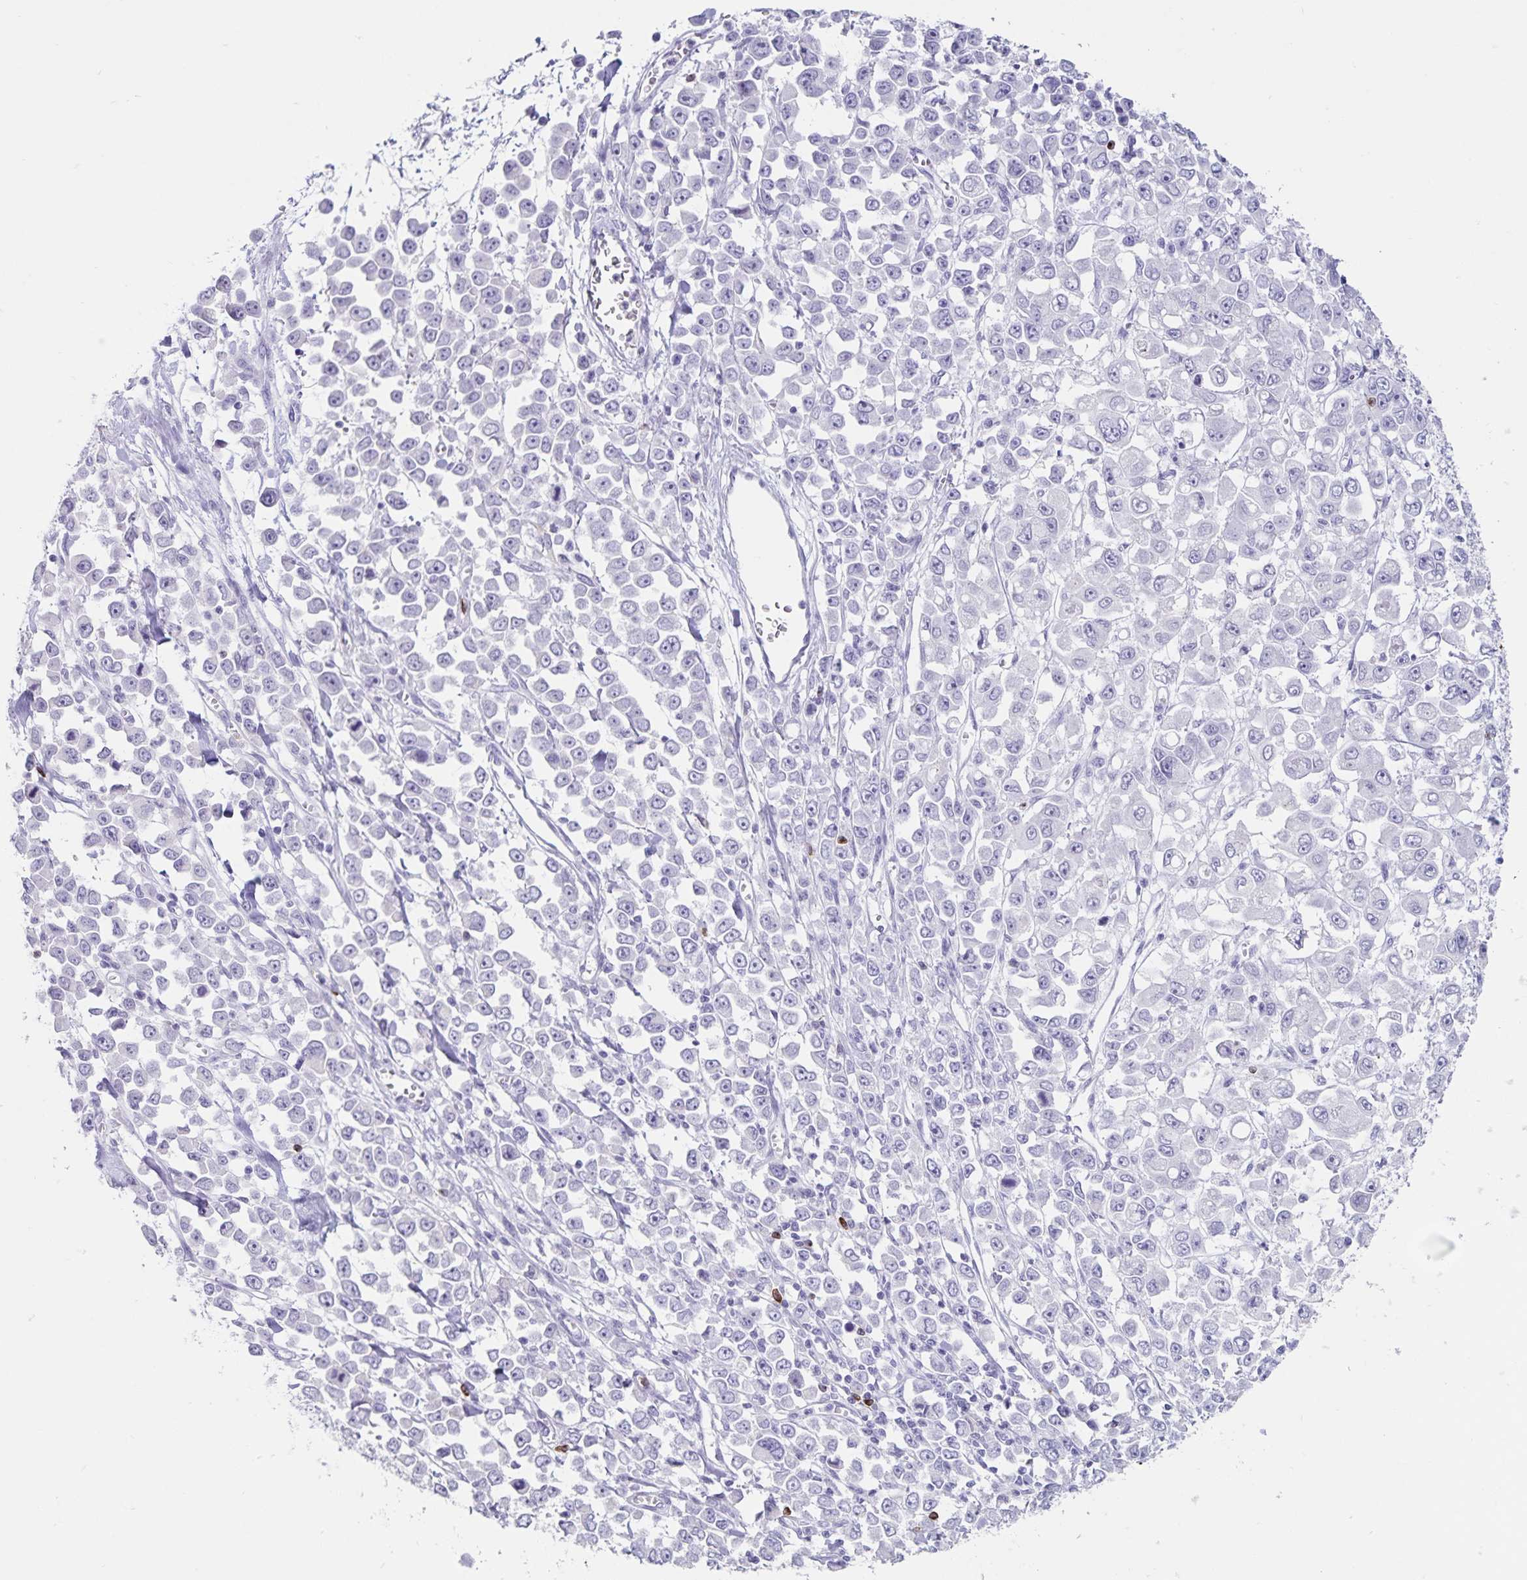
{"staining": {"intensity": "negative", "quantity": "none", "location": "none"}, "tissue": "stomach cancer", "cell_type": "Tumor cells", "image_type": "cancer", "snomed": [{"axis": "morphology", "description": "Adenocarcinoma, NOS"}, {"axis": "topography", "description": "Stomach, upper"}], "caption": "DAB immunohistochemical staining of human stomach cancer demonstrates no significant positivity in tumor cells. (Immunohistochemistry, brightfield microscopy, high magnification).", "gene": "GNLY", "patient": {"sex": "male", "age": 70}}